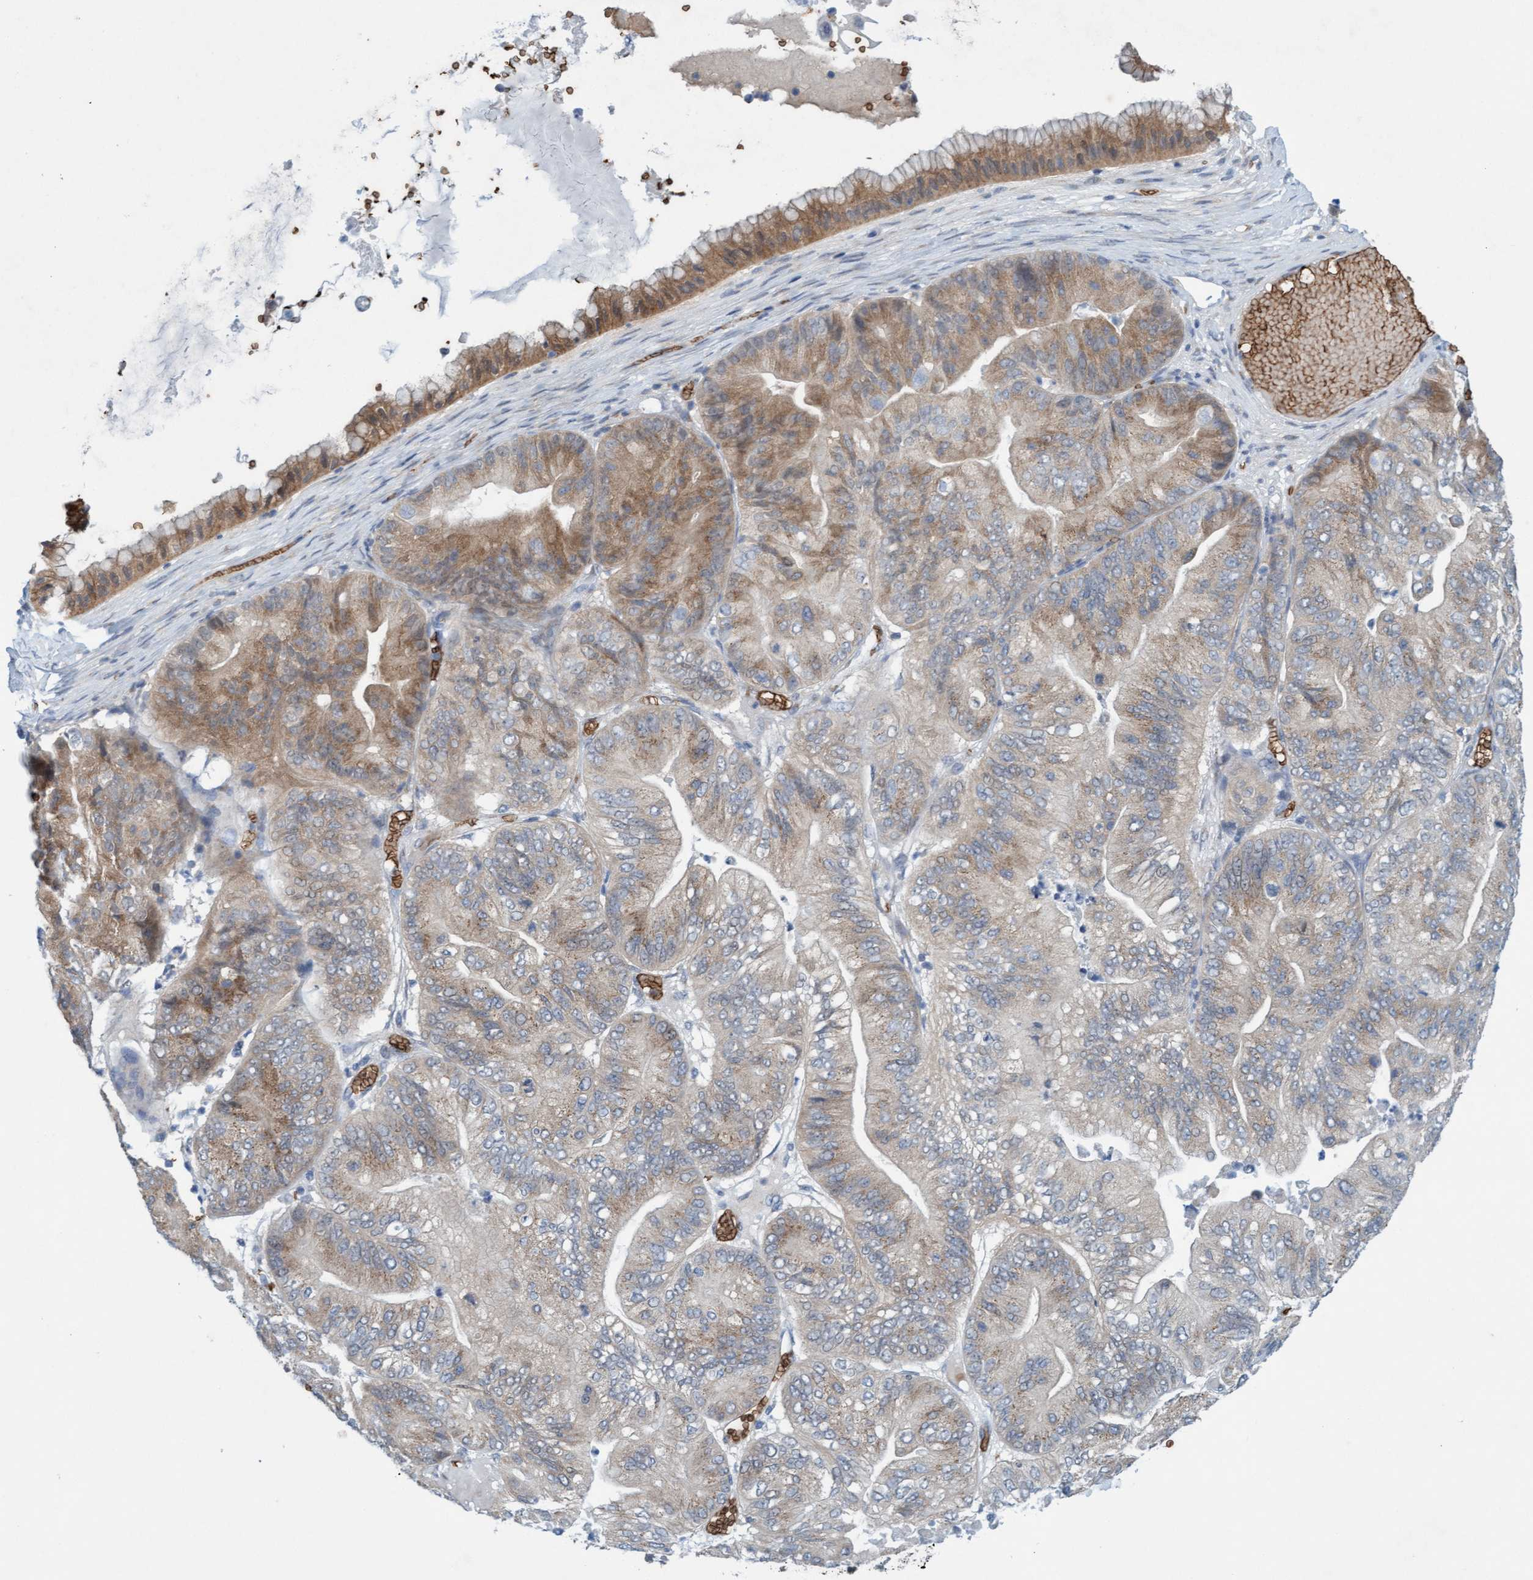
{"staining": {"intensity": "moderate", "quantity": "25%-75%", "location": "cytoplasmic/membranous"}, "tissue": "ovarian cancer", "cell_type": "Tumor cells", "image_type": "cancer", "snomed": [{"axis": "morphology", "description": "Cystadenocarcinoma, mucinous, NOS"}, {"axis": "topography", "description": "Ovary"}], "caption": "Human ovarian cancer stained with a protein marker shows moderate staining in tumor cells.", "gene": "SPEM2", "patient": {"sex": "female", "age": 61}}